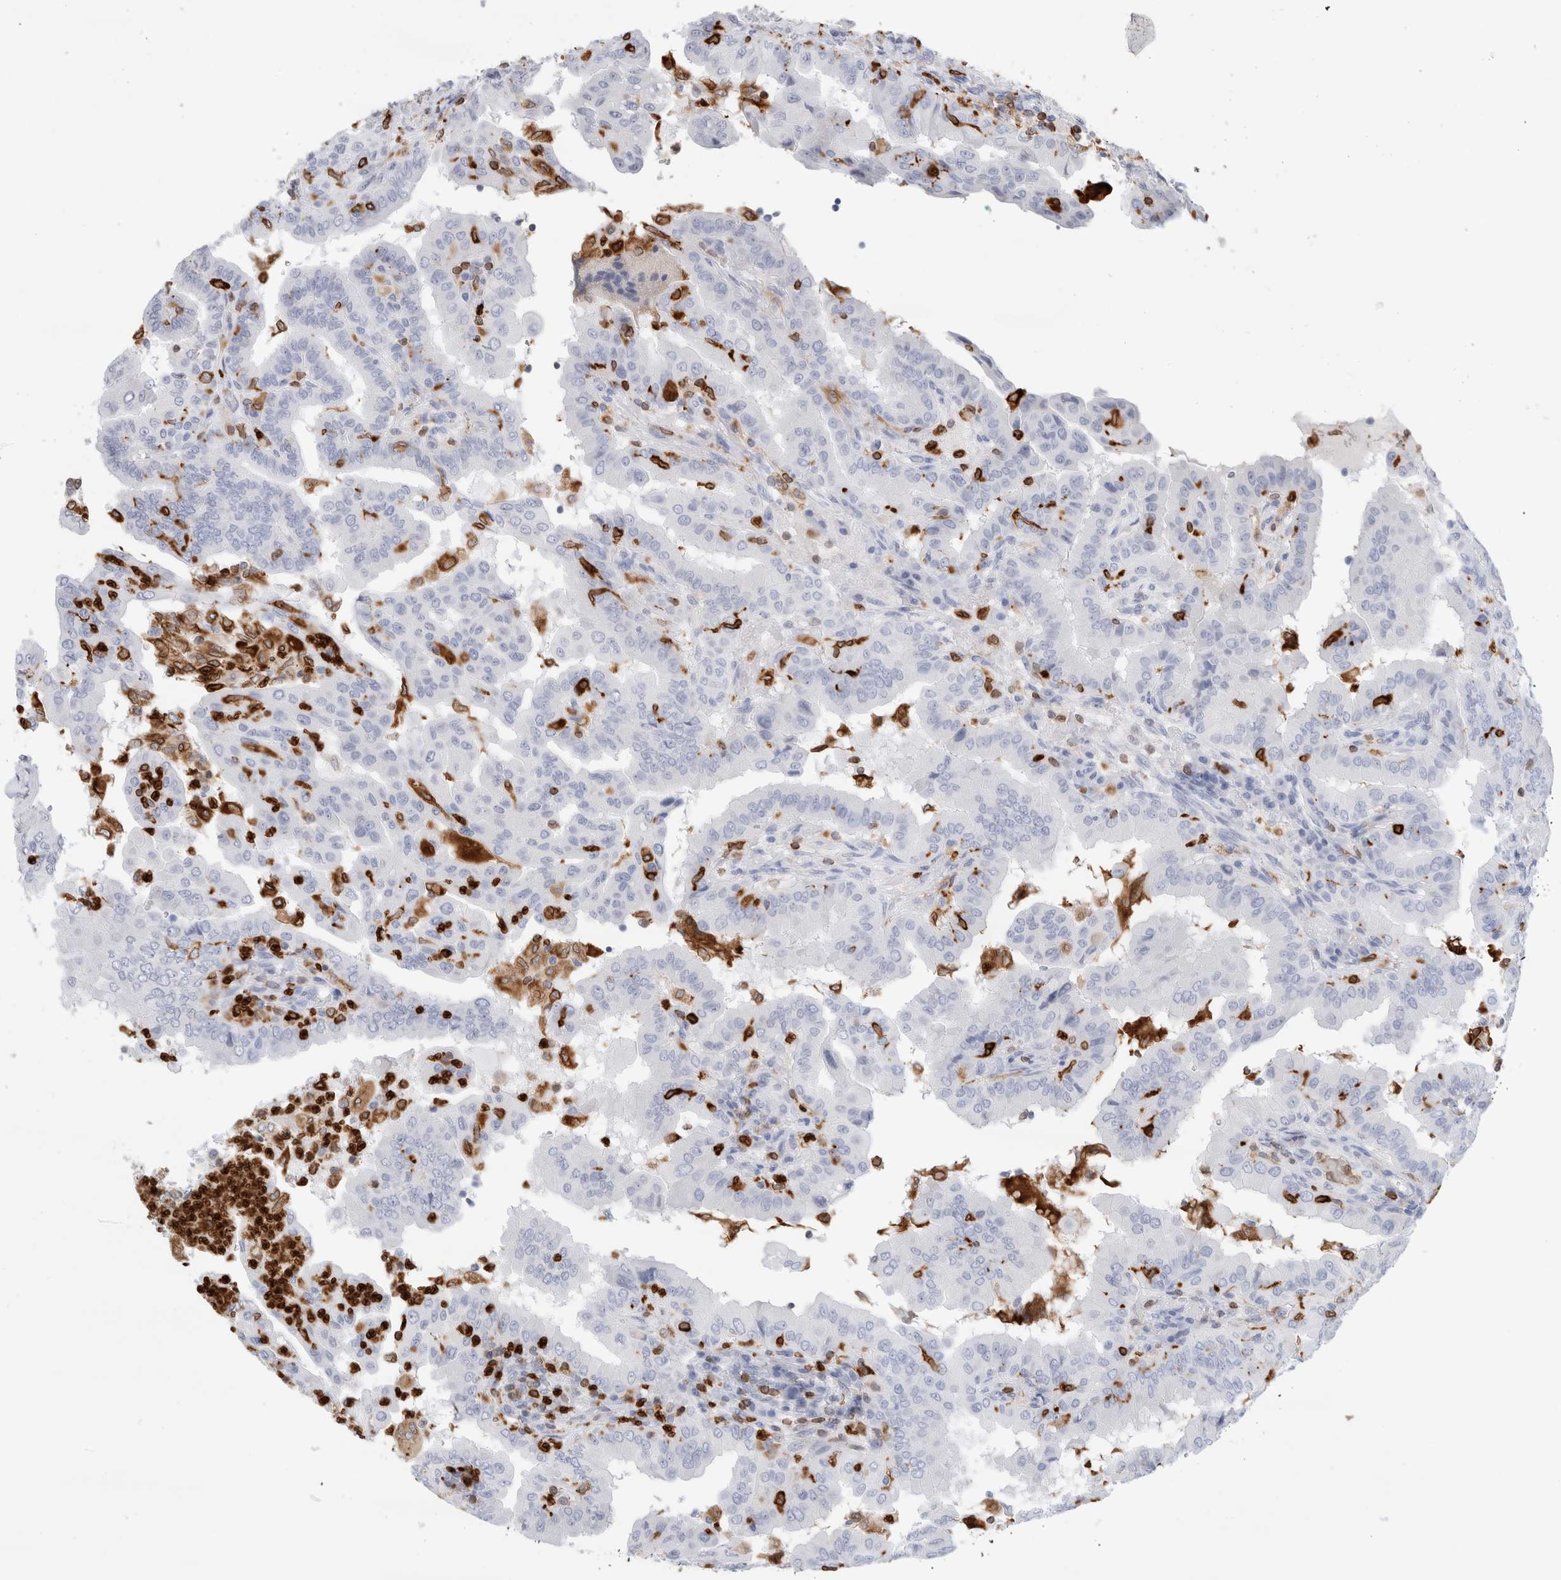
{"staining": {"intensity": "negative", "quantity": "none", "location": "none"}, "tissue": "thyroid cancer", "cell_type": "Tumor cells", "image_type": "cancer", "snomed": [{"axis": "morphology", "description": "Papillary adenocarcinoma, NOS"}, {"axis": "topography", "description": "Thyroid gland"}], "caption": "High power microscopy micrograph of an immunohistochemistry image of thyroid cancer, revealing no significant positivity in tumor cells.", "gene": "ALOX5AP", "patient": {"sex": "male", "age": 33}}